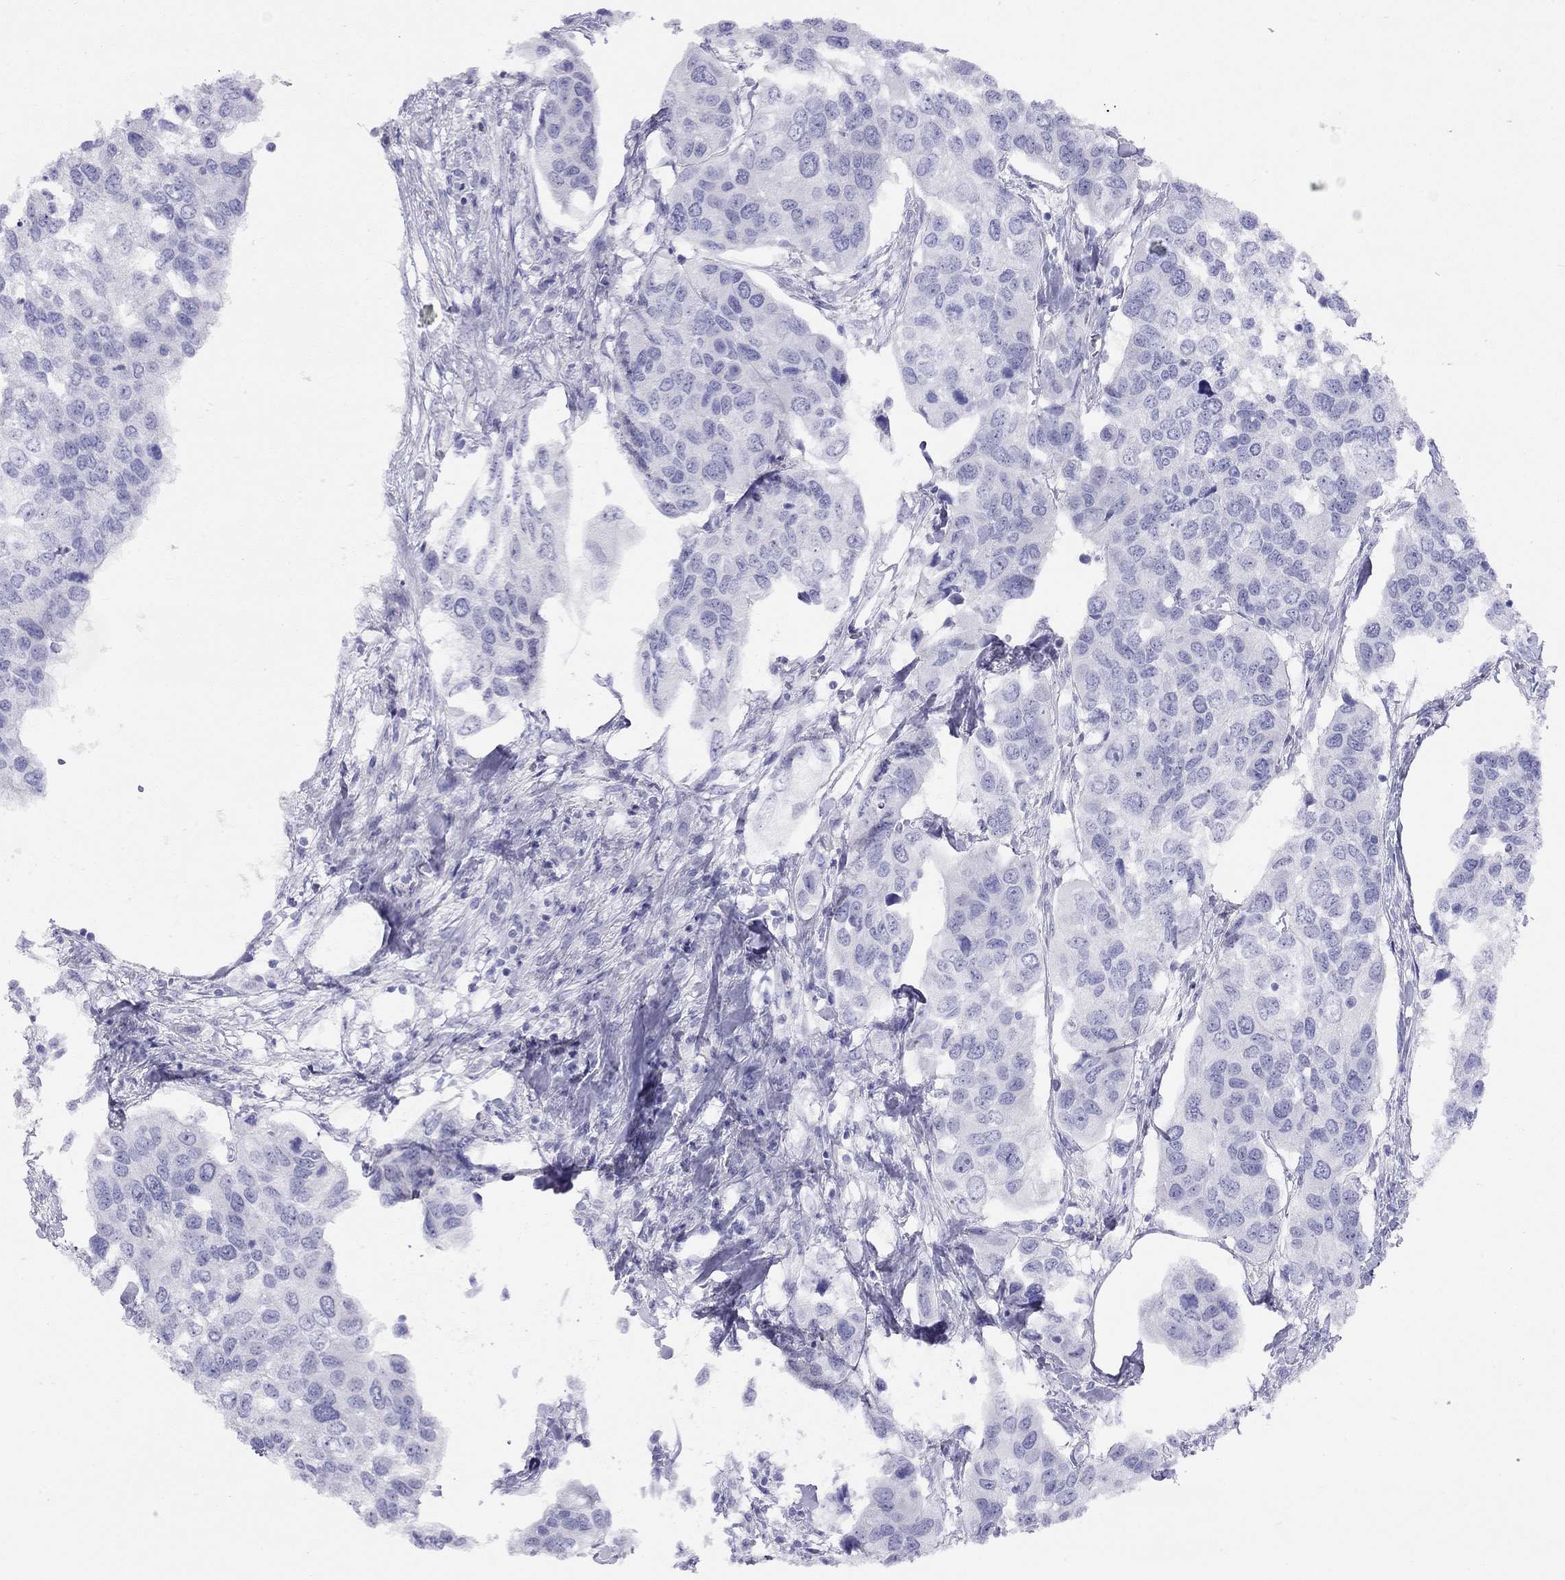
{"staining": {"intensity": "negative", "quantity": "none", "location": "none"}, "tissue": "urothelial cancer", "cell_type": "Tumor cells", "image_type": "cancer", "snomed": [{"axis": "morphology", "description": "Urothelial carcinoma, High grade"}, {"axis": "topography", "description": "Urinary bladder"}], "caption": "Immunohistochemistry (IHC) of urothelial cancer demonstrates no positivity in tumor cells. (DAB immunohistochemistry (IHC) with hematoxylin counter stain).", "gene": "LRIT2", "patient": {"sex": "male", "age": 60}}